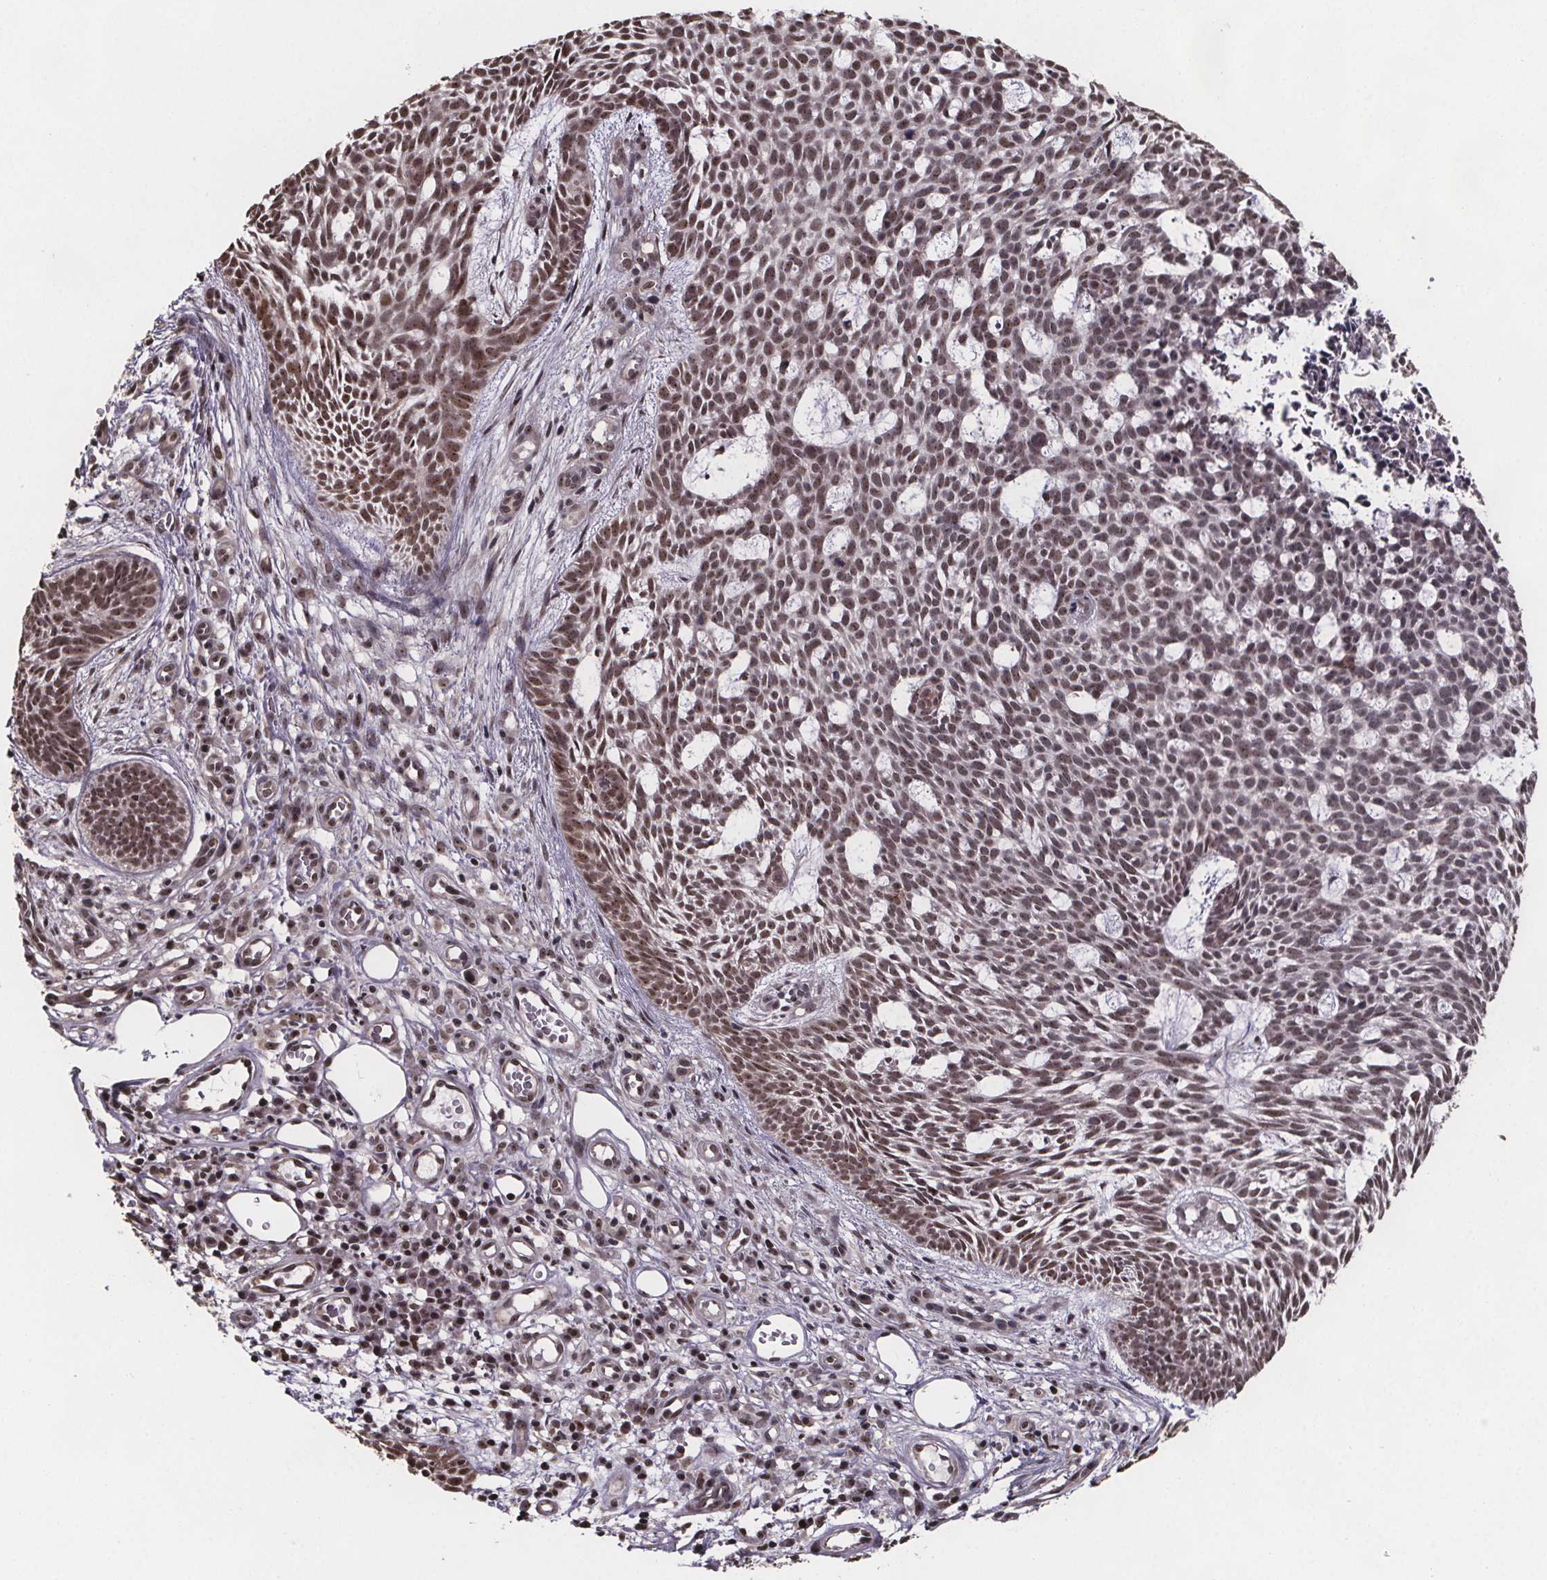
{"staining": {"intensity": "moderate", "quantity": ">75%", "location": "nuclear"}, "tissue": "skin cancer", "cell_type": "Tumor cells", "image_type": "cancer", "snomed": [{"axis": "morphology", "description": "Basal cell carcinoma"}, {"axis": "topography", "description": "Skin"}], "caption": "High-power microscopy captured an immunohistochemistry image of skin basal cell carcinoma, revealing moderate nuclear positivity in about >75% of tumor cells. (DAB IHC with brightfield microscopy, high magnification).", "gene": "U2SURP", "patient": {"sex": "male", "age": 59}}